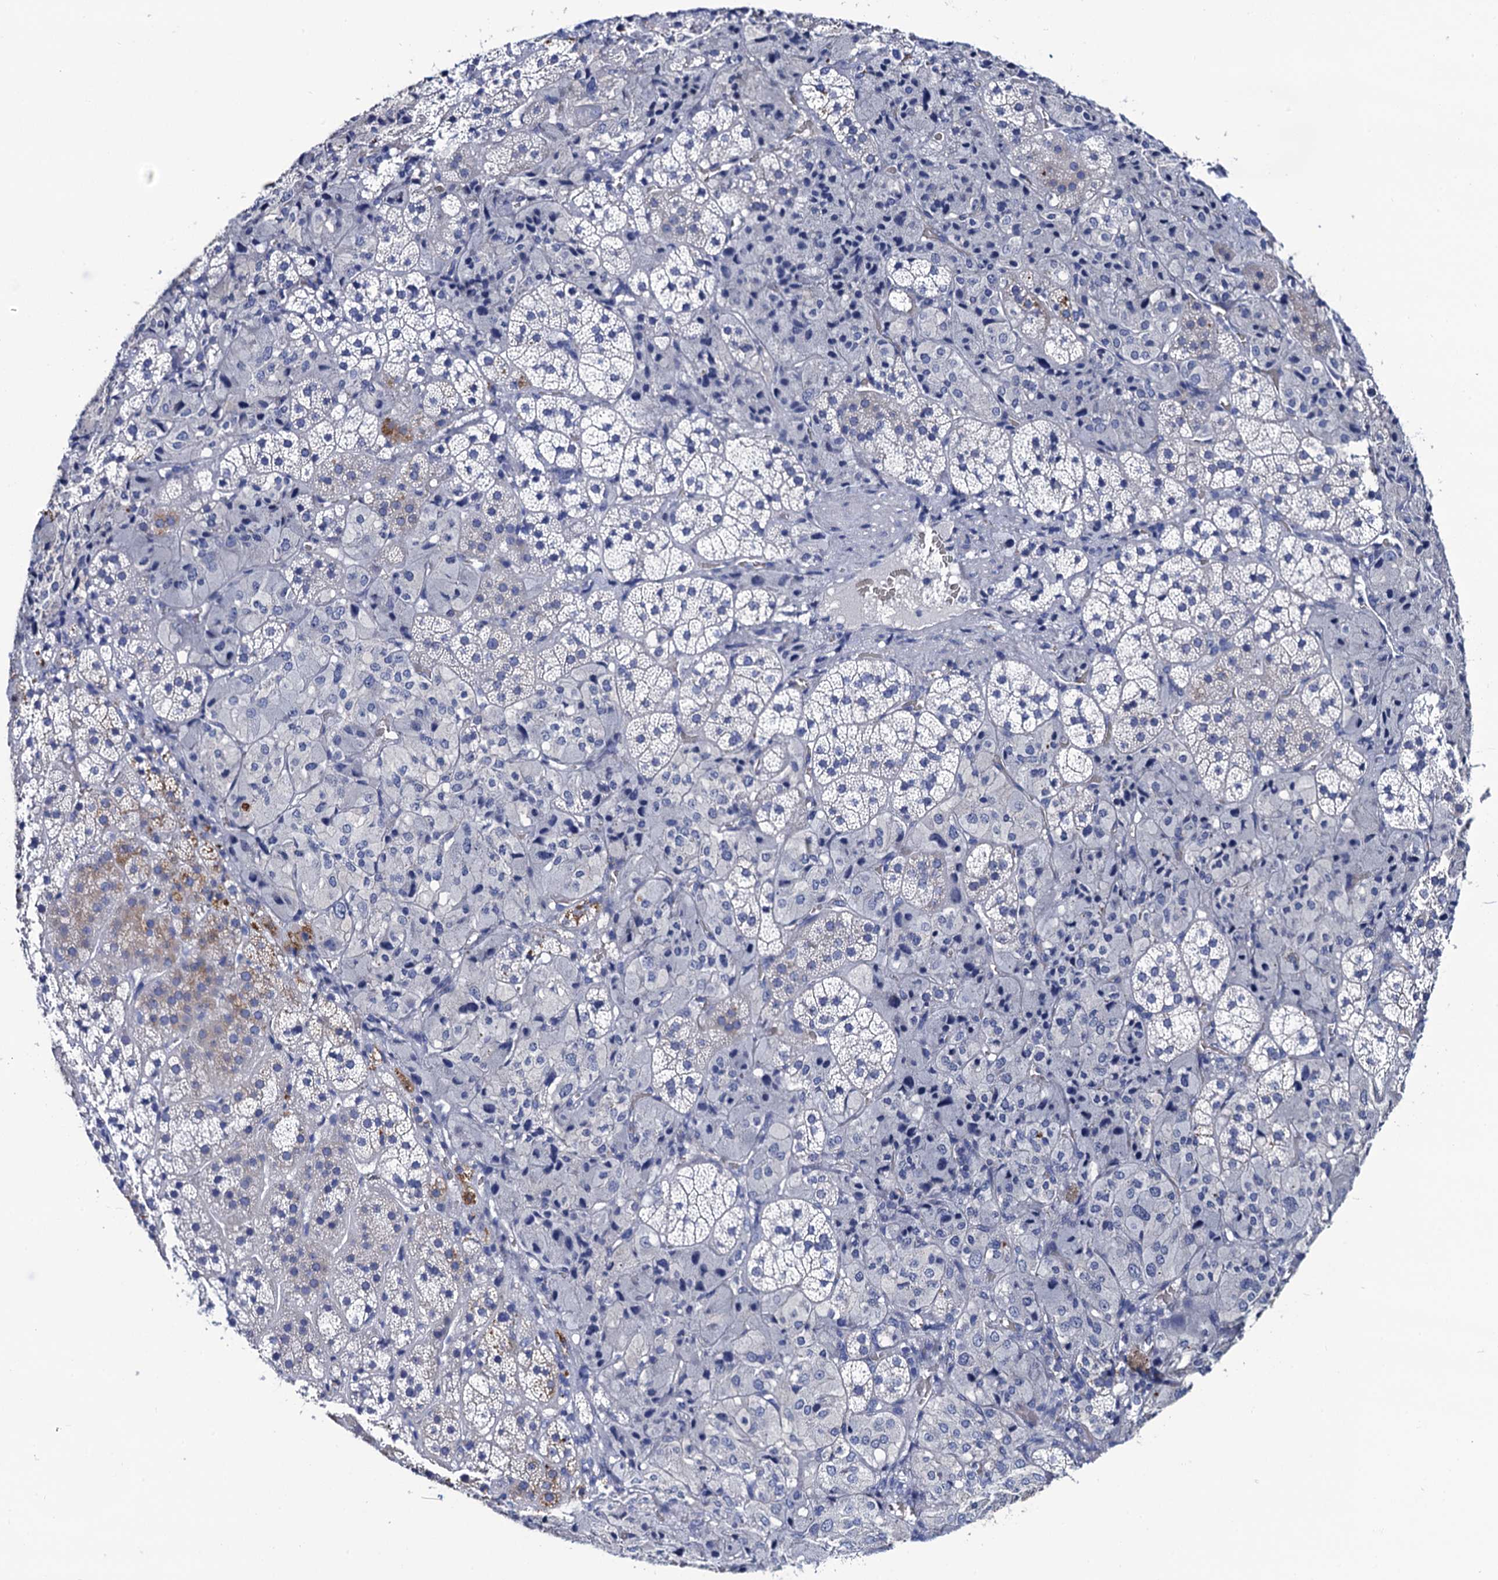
{"staining": {"intensity": "weak", "quantity": "<25%", "location": "cytoplasmic/membranous"}, "tissue": "adrenal gland", "cell_type": "Glandular cells", "image_type": "normal", "snomed": [{"axis": "morphology", "description": "Normal tissue, NOS"}, {"axis": "topography", "description": "Adrenal gland"}], "caption": "This is an immunohistochemistry (IHC) histopathology image of normal human adrenal gland. There is no expression in glandular cells.", "gene": "RAB3IP", "patient": {"sex": "female", "age": 44}}